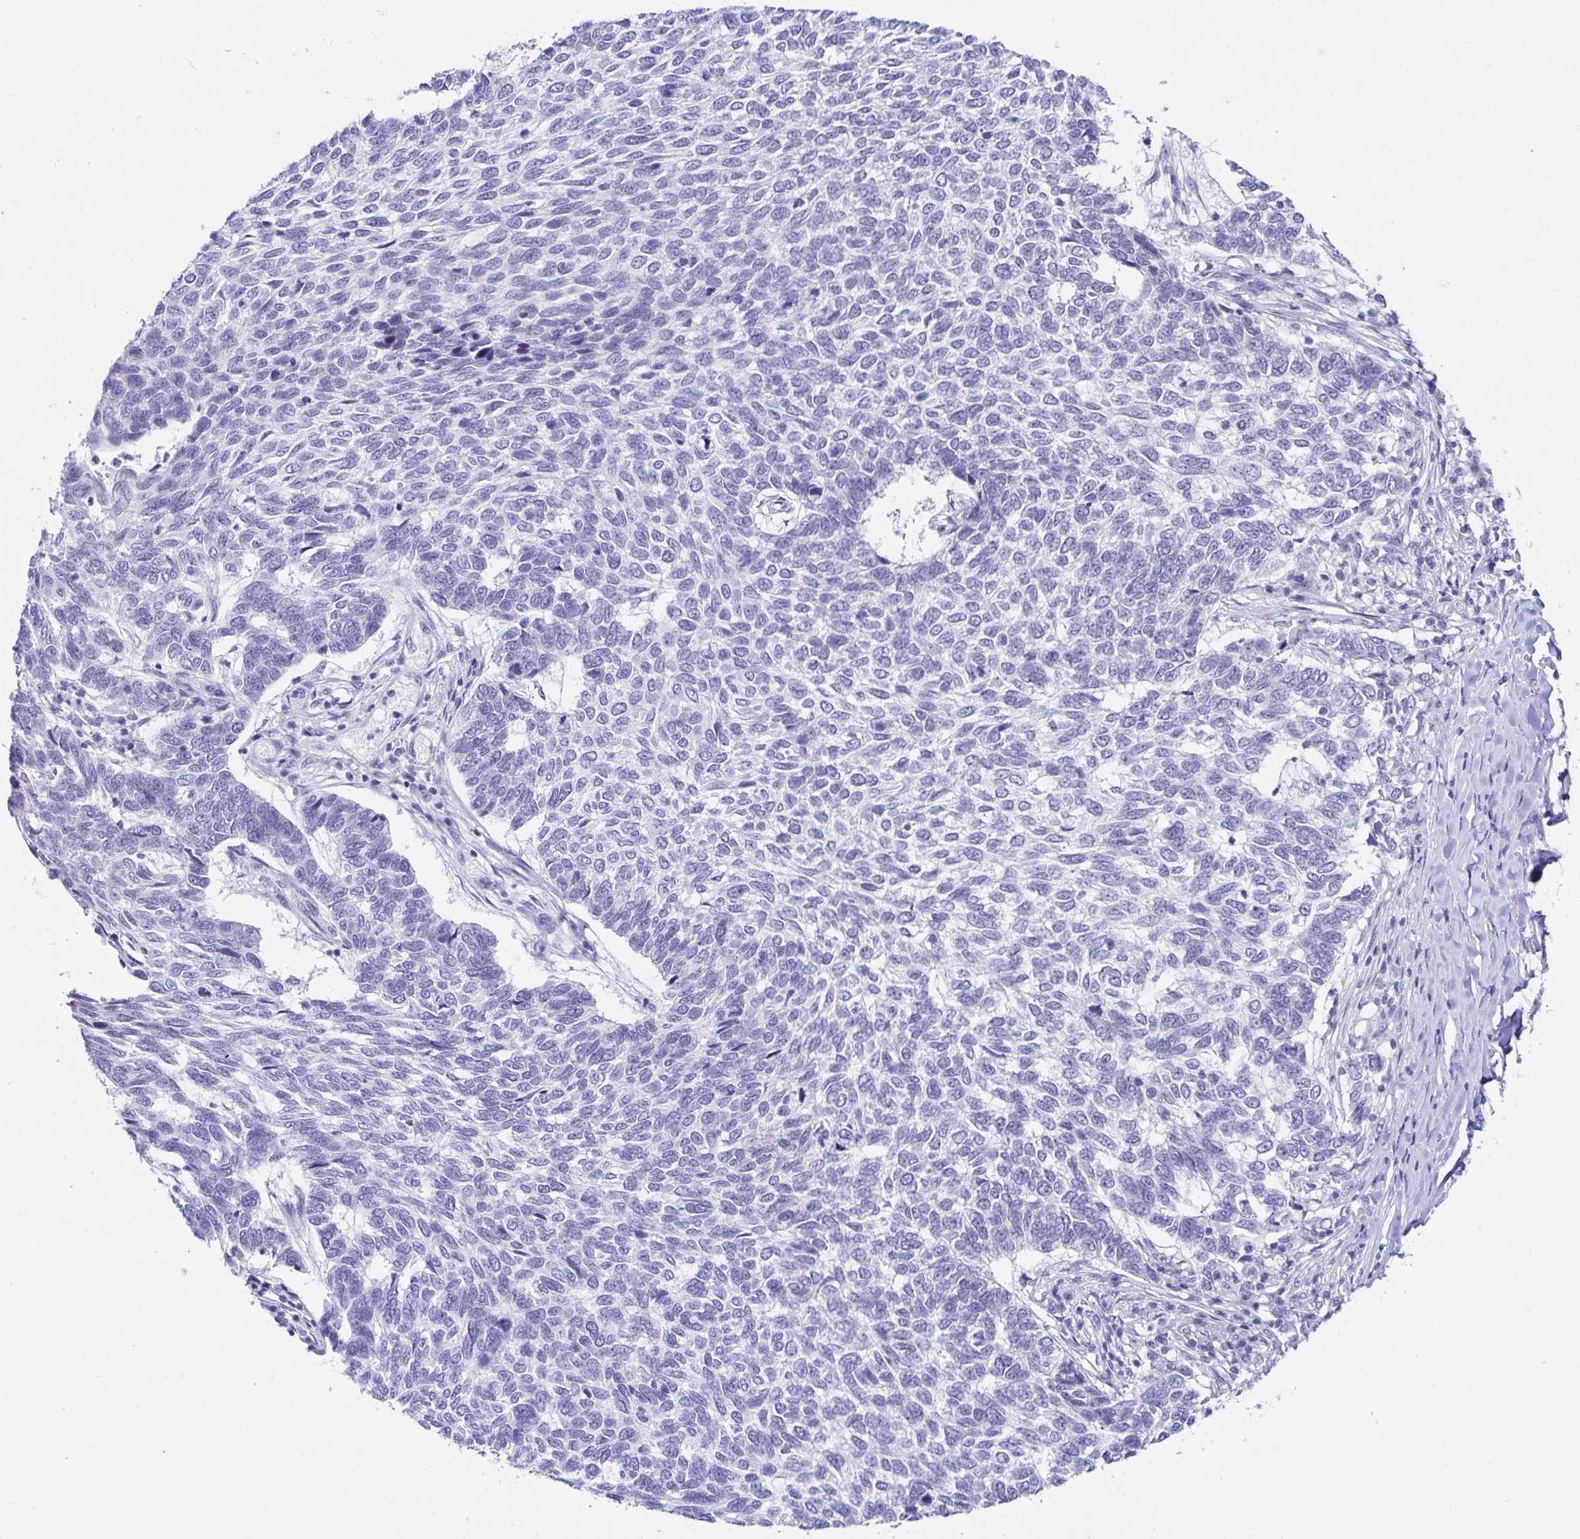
{"staining": {"intensity": "negative", "quantity": "none", "location": "none"}, "tissue": "skin cancer", "cell_type": "Tumor cells", "image_type": "cancer", "snomed": [{"axis": "morphology", "description": "Basal cell carcinoma"}, {"axis": "topography", "description": "Skin"}], "caption": "IHC image of human skin cancer (basal cell carcinoma) stained for a protein (brown), which displays no expression in tumor cells.", "gene": "OR10K1", "patient": {"sex": "female", "age": 65}}